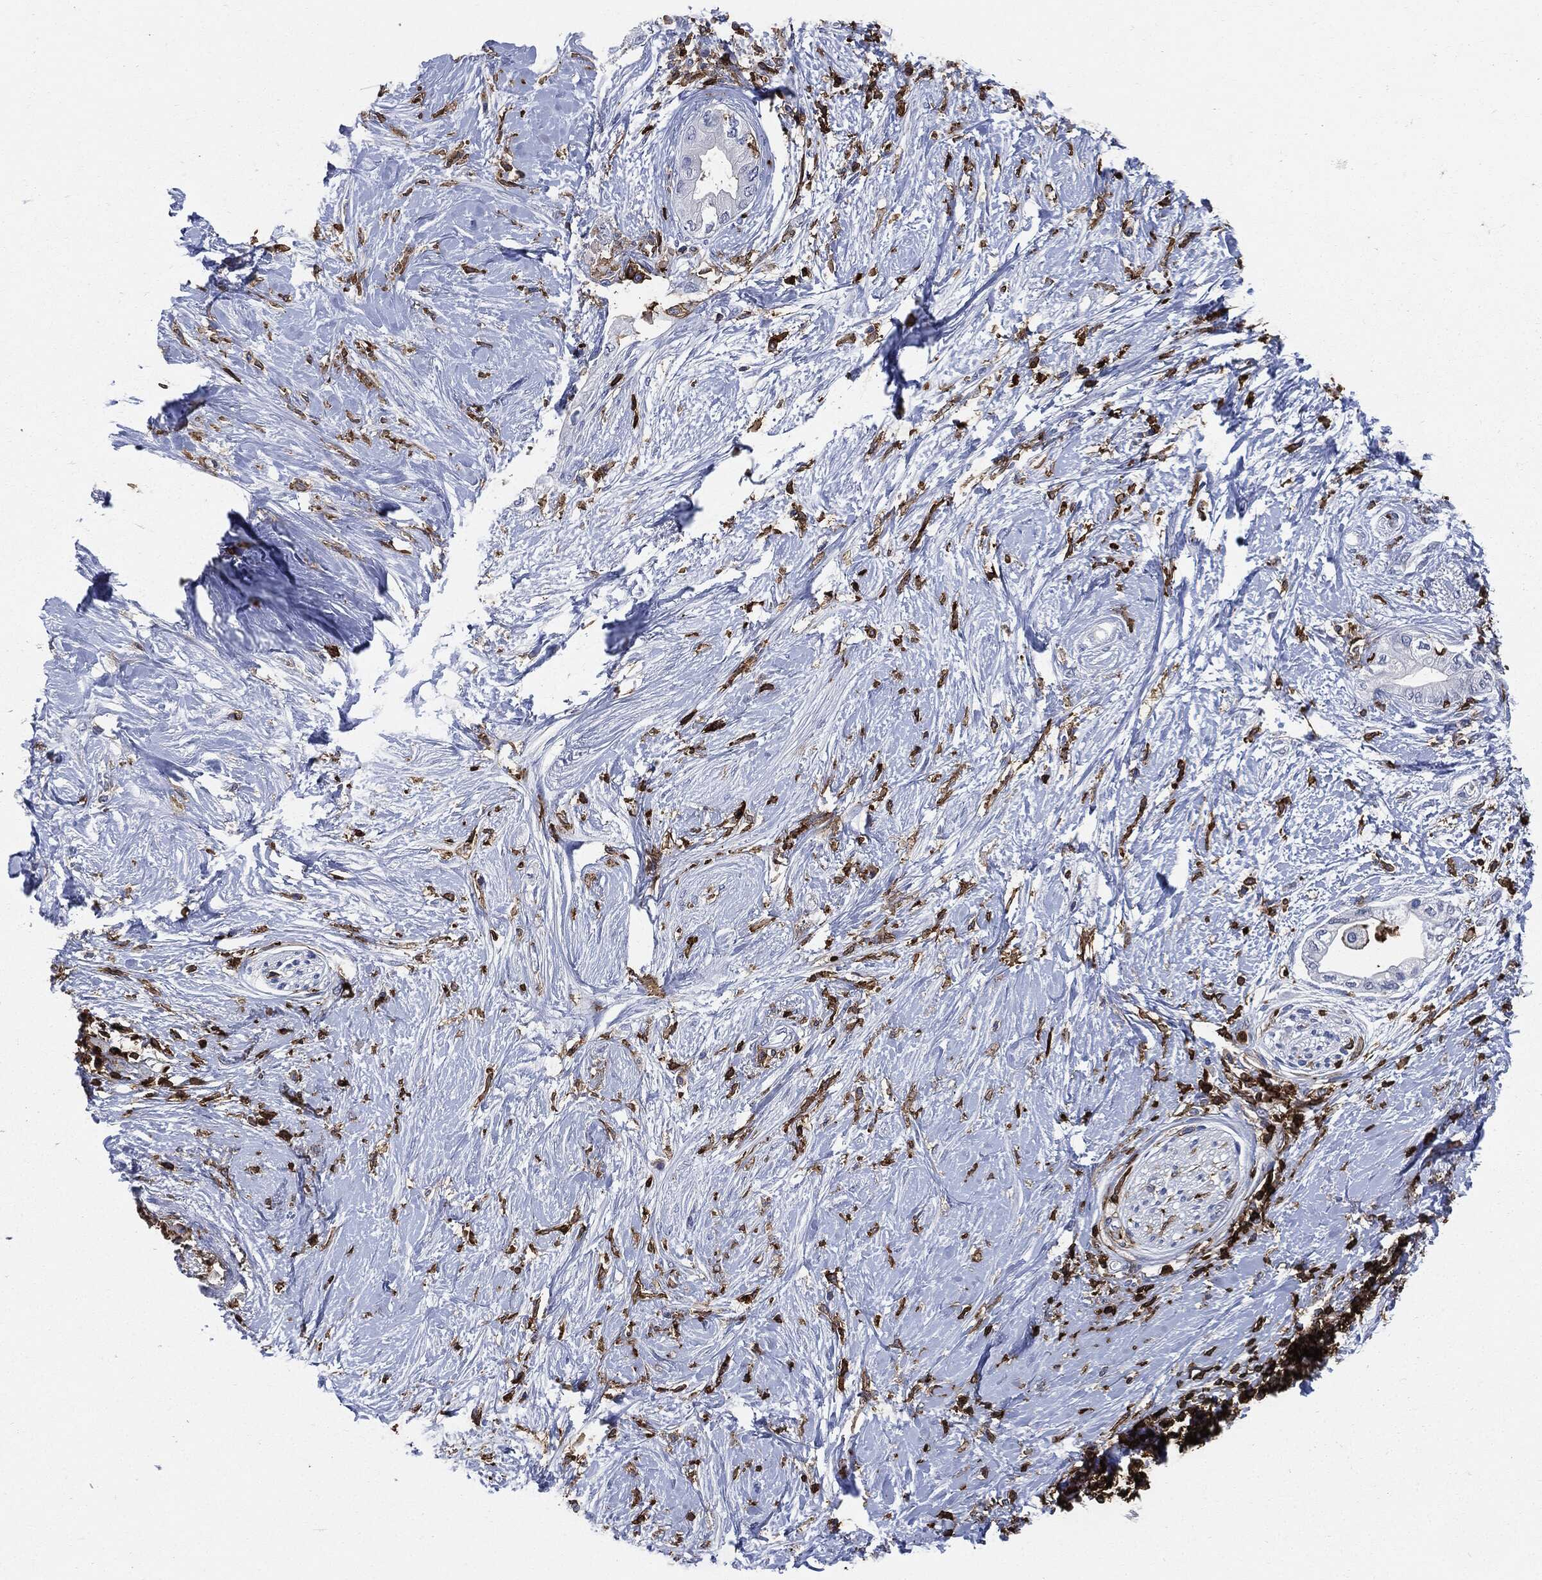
{"staining": {"intensity": "negative", "quantity": "none", "location": "none"}, "tissue": "pancreatic cancer", "cell_type": "Tumor cells", "image_type": "cancer", "snomed": [{"axis": "morphology", "description": "Normal tissue, NOS"}, {"axis": "morphology", "description": "Adenocarcinoma, NOS"}, {"axis": "topography", "description": "Pancreas"}, {"axis": "topography", "description": "Duodenum"}], "caption": "This is an immunohistochemistry micrograph of human pancreatic cancer. There is no staining in tumor cells.", "gene": "PTPRC", "patient": {"sex": "female", "age": 60}}